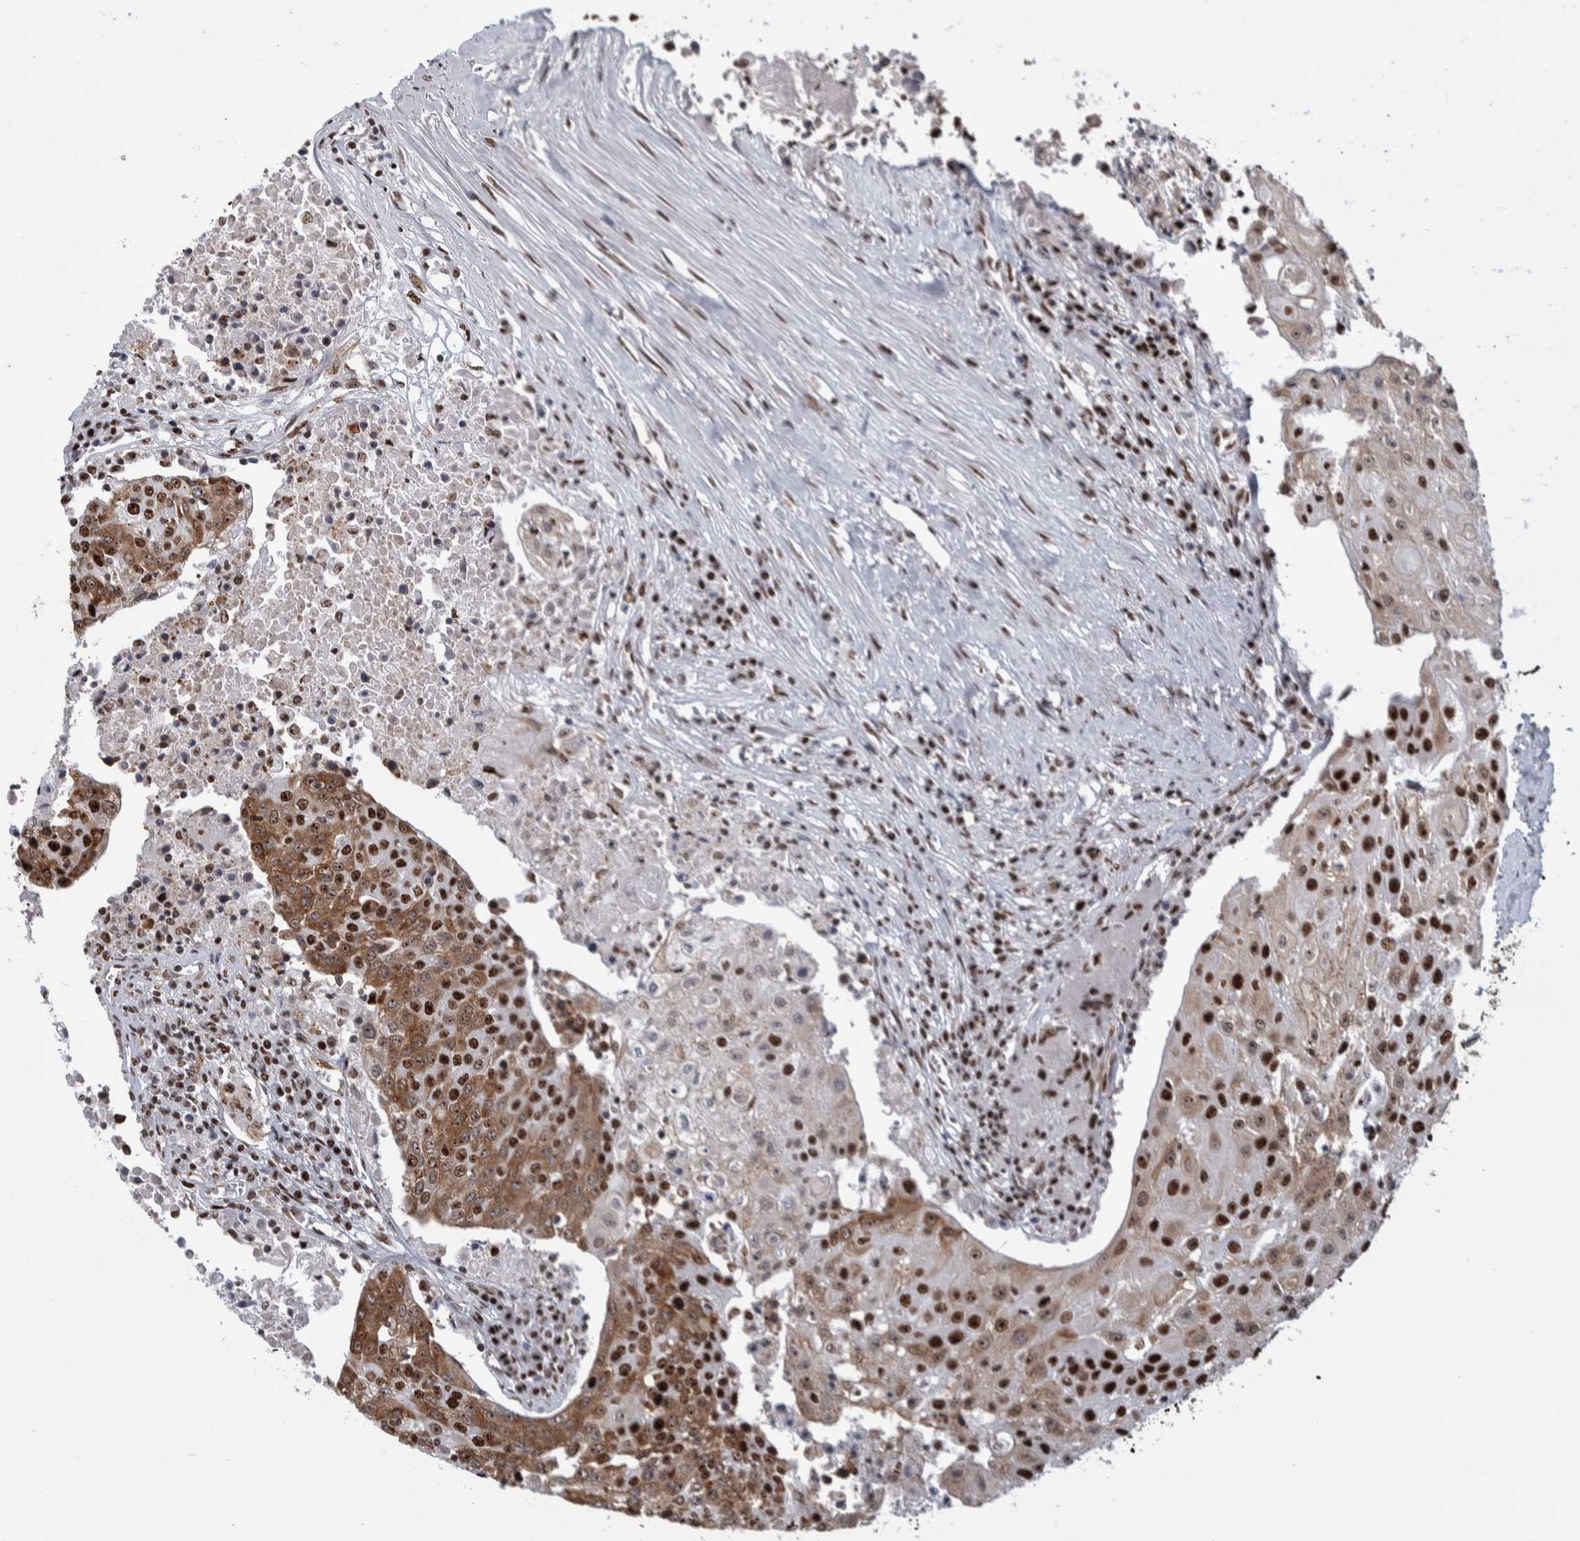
{"staining": {"intensity": "strong", "quantity": ">75%", "location": "cytoplasmic/membranous,nuclear"}, "tissue": "urothelial cancer", "cell_type": "Tumor cells", "image_type": "cancer", "snomed": [{"axis": "morphology", "description": "Urothelial carcinoma, High grade"}, {"axis": "topography", "description": "Urinary bladder"}], "caption": "The histopathology image displays immunohistochemical staining of urothelial carcinoma (high-grade). There is strong cytoplasmic/membranous and nuclear staining is seen in approximately >75% of tumor cells.", "gene": "NCL", "patient": {"sex": "female", "age": 85}}